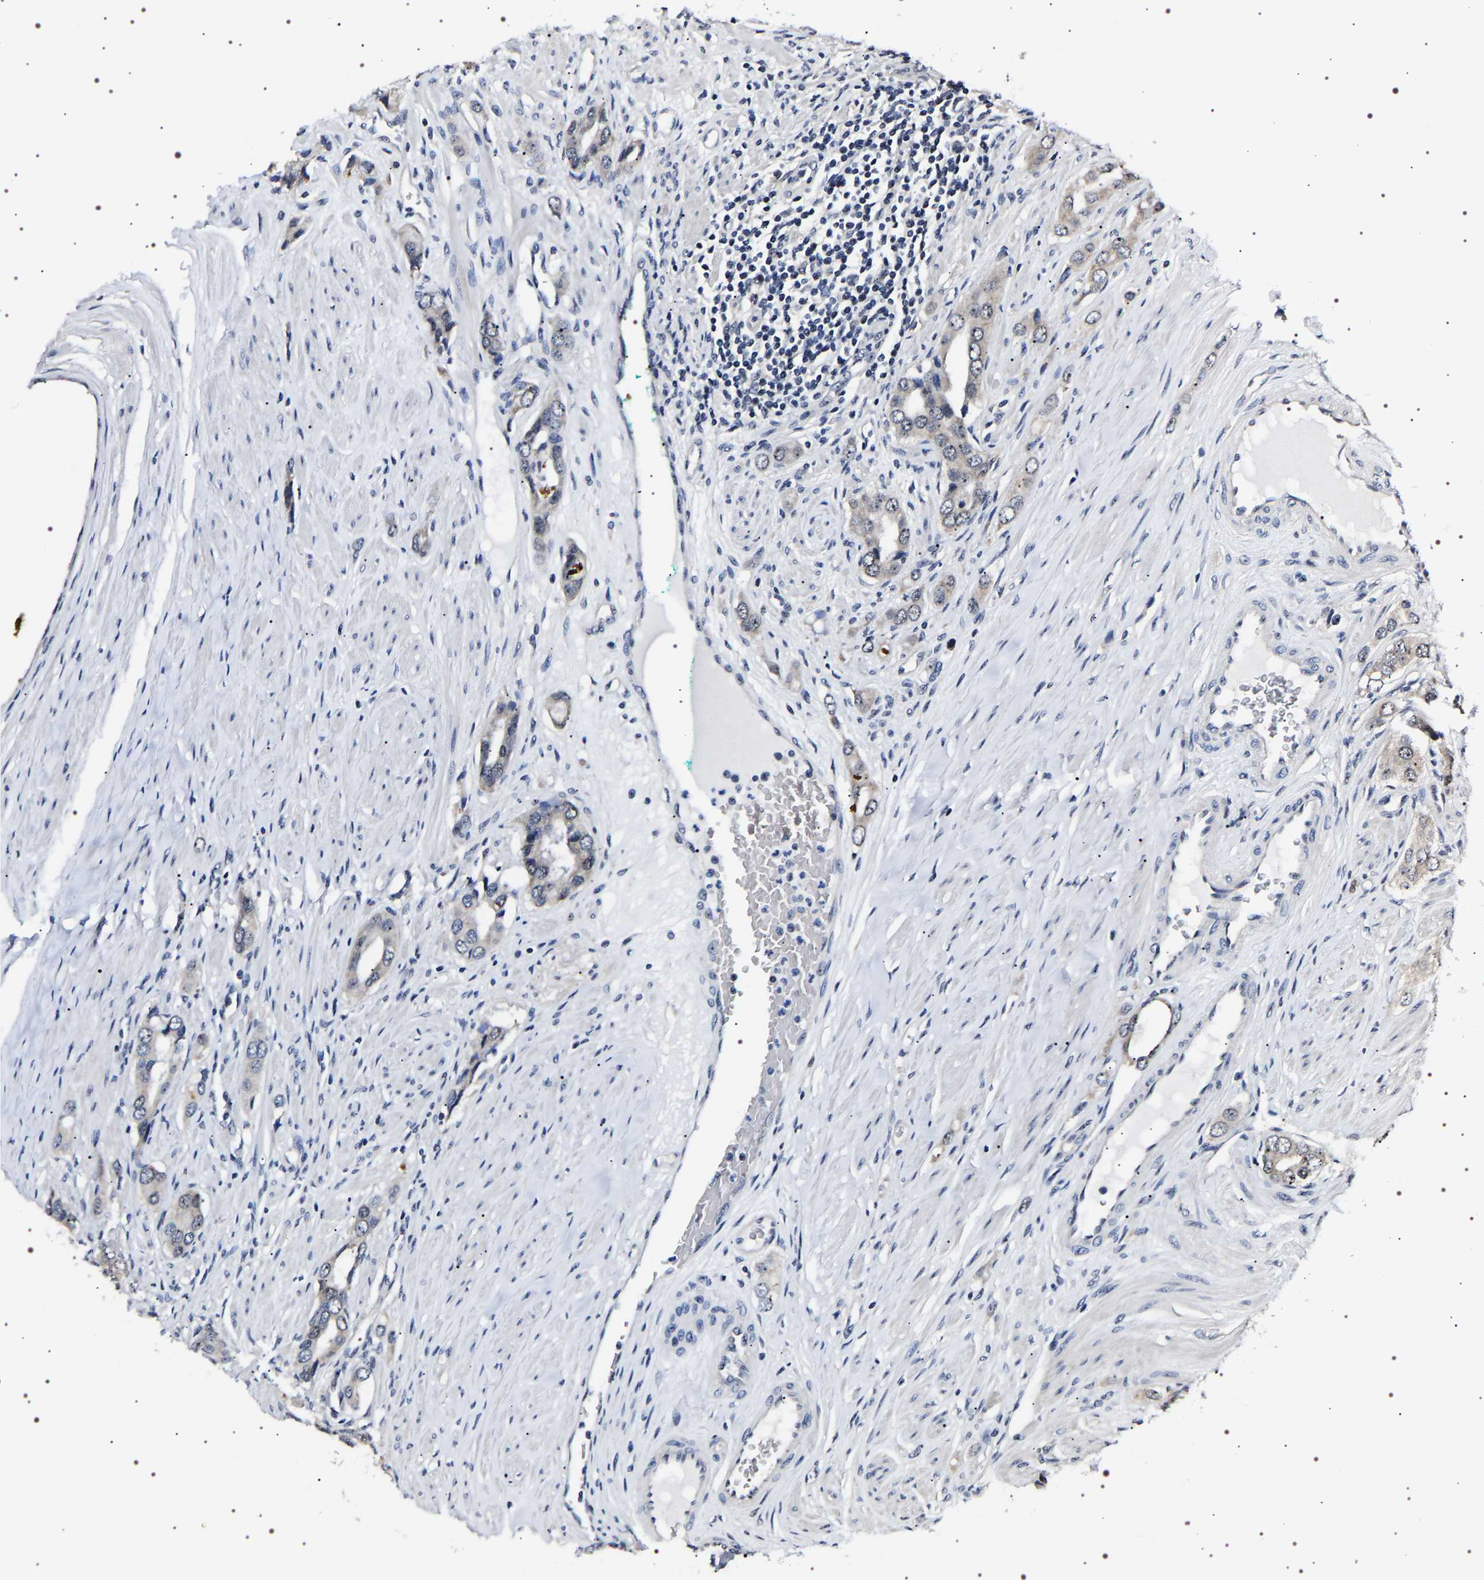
{"staining": {"intensity": "weak", "quantity": "<25%", "location": "nuclear"}, "tissue": "prostate cancer", "cell_type": "Tumor cells", "image_type": "cancer", "snomed": [{"axis": "morphology", "description": "Adenocarcinoma, High grade"}, {"axis": "topography", "description": "Prostate"}], "caption": "Tumor cells show no significant protein positivity in adenocarcinoma (high-grade) (prostate).", "gene": "GNL3", "patient": {"sex": "male", "age": 52}}